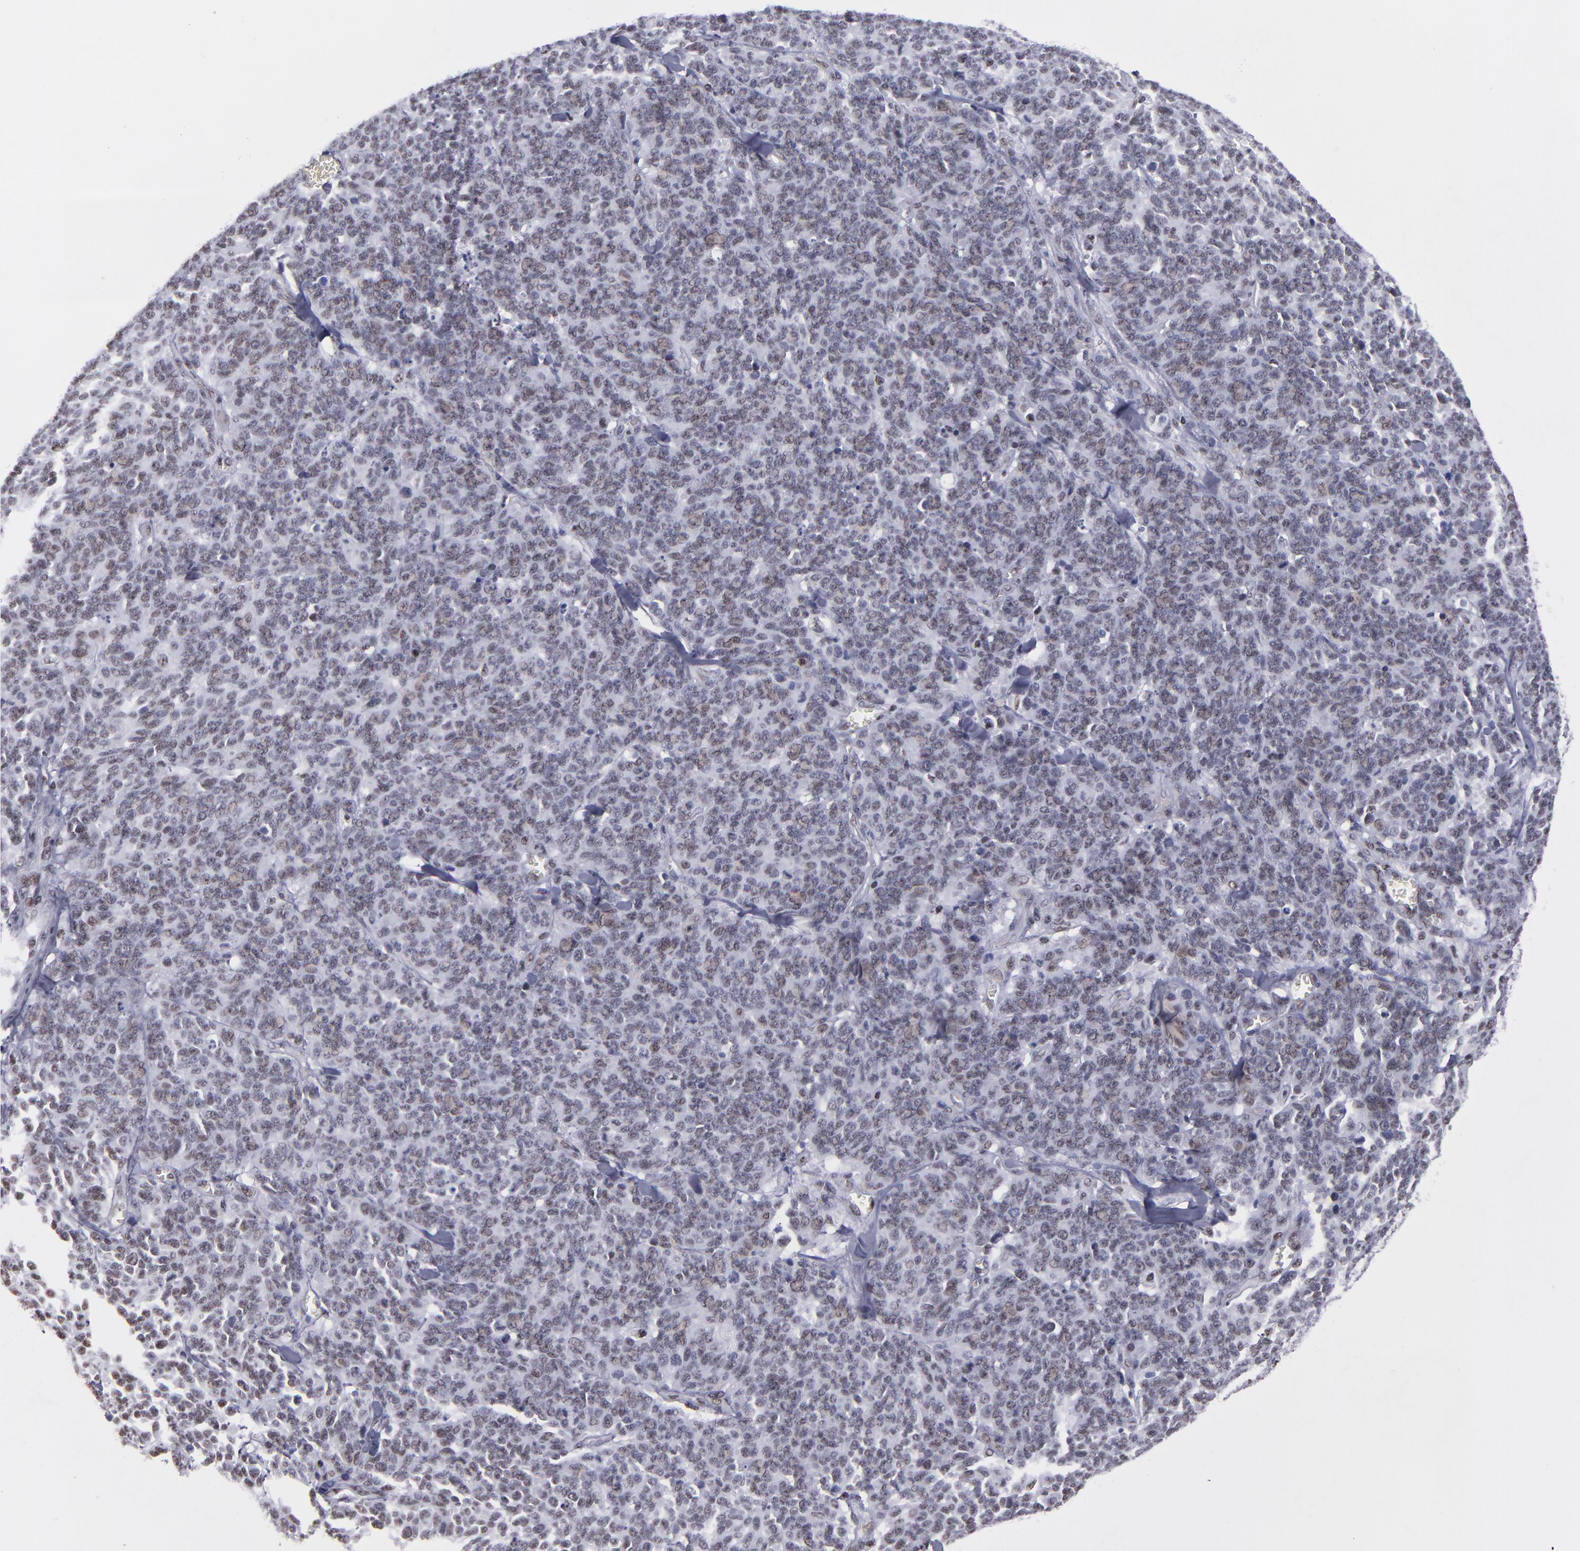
{"staining": {"intensity": "weak", "quantity": "25%-75%", "location": "nuclear"}, "tissue": "lung cancer", "cell_type": "Tumor cells", "image_type": "cancer", "snomed": [{"axis": "morphology", "description": "Neoplasm, malignant, NOS"}, {"axis": "topography", "description": "Lung"}], "caption": "Immunohistochemical staining of human lung cancer exhibits low levels of weak nuclear expression in about 25%-75% of tumor cells. (DAB = brown stain, brightfield microscopy at high magnification).", "gene": "TERF2", "patient": {"sex": "female", "age": 58}}